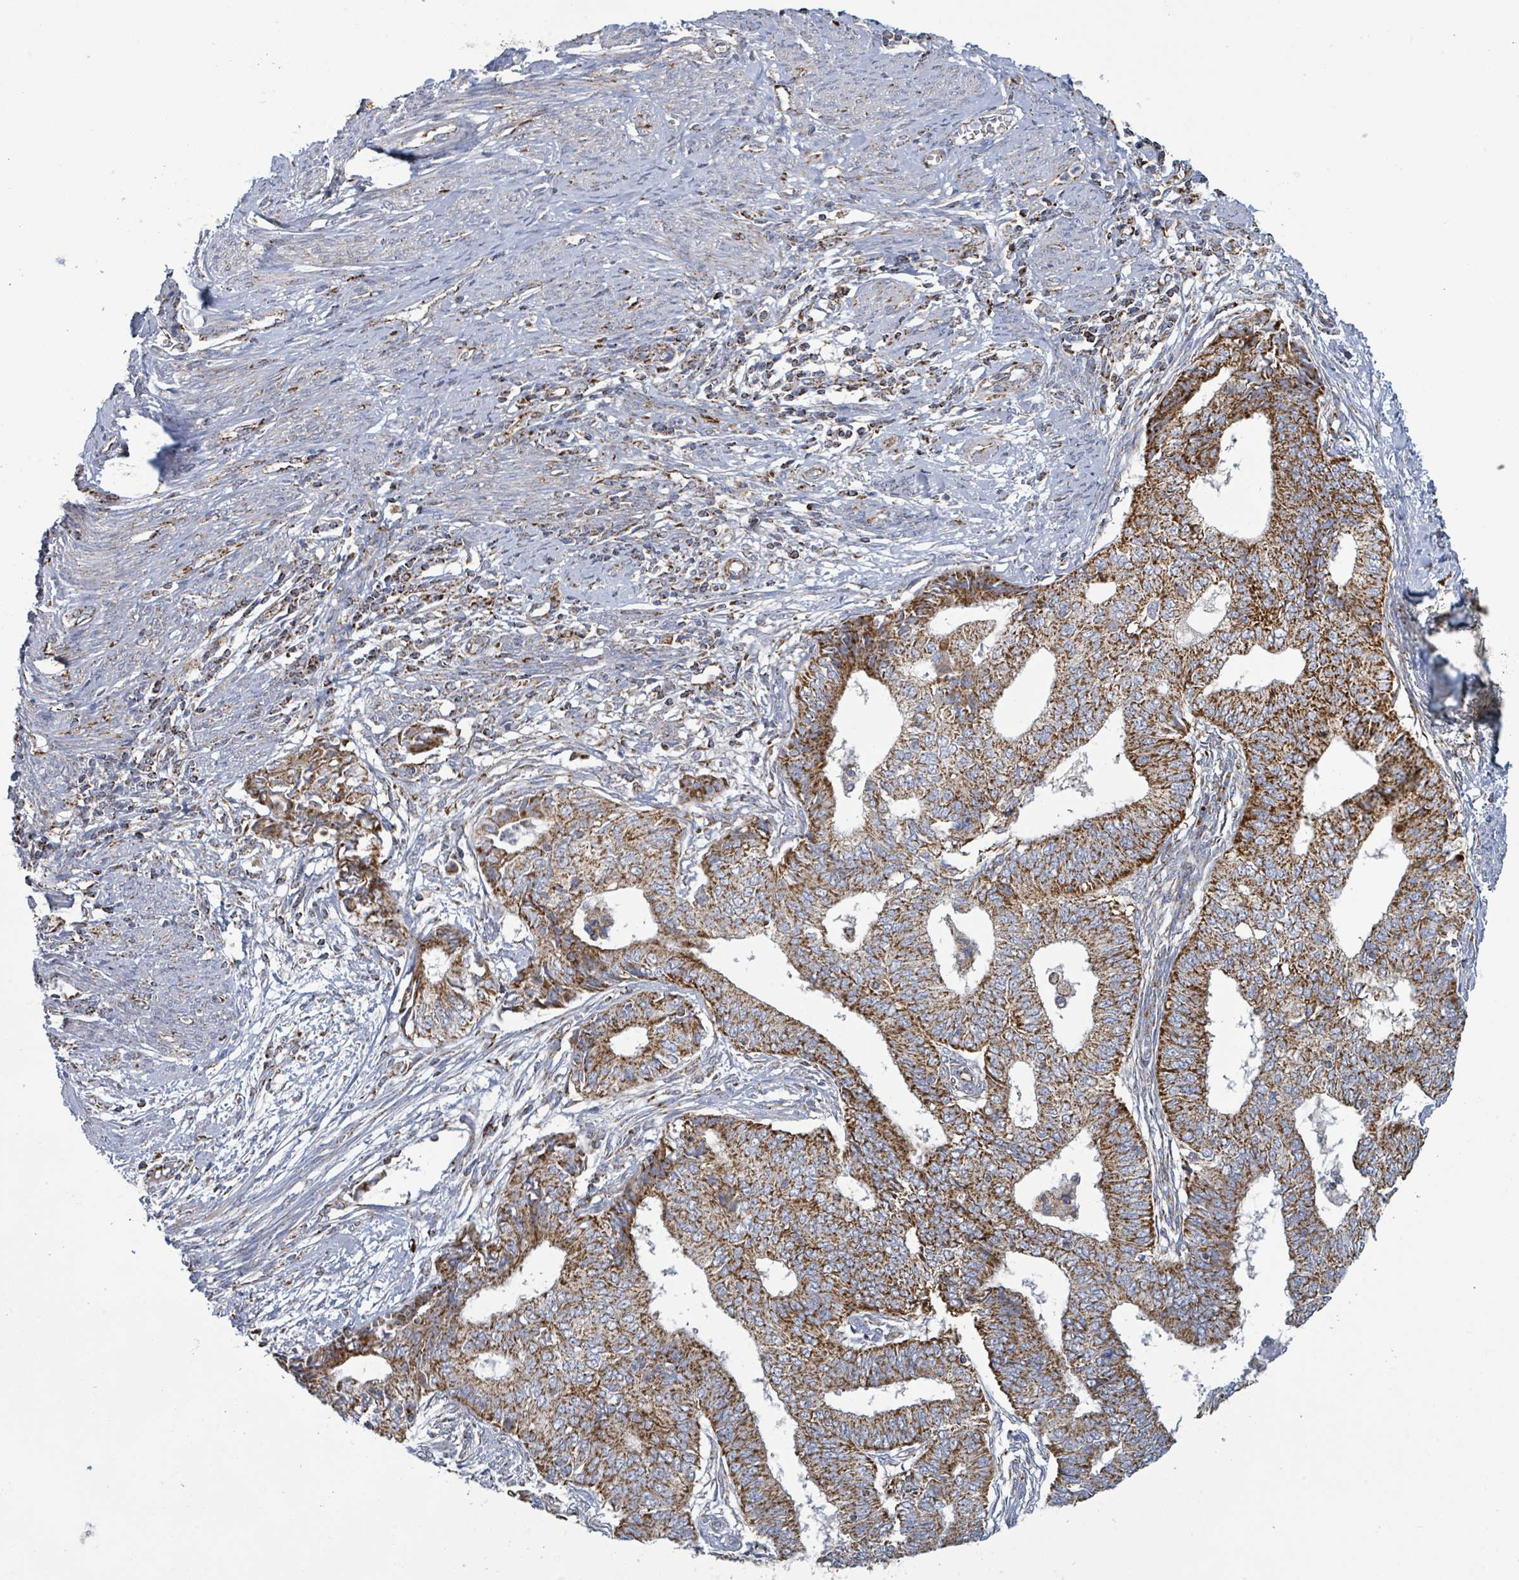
{"staining": {"intensity": "strong", "quantity": ">75%", "location": "cytoplasmic/membranous"}, "tissue": "endometrial cancer", "cell_type": "Tumor cells", "image_type": "cancer", "snomed": [{"axis": "morphology", "description": "Adenocarcinoma, NOS"}, {"axis": "topography", "description": "Endometrium"}], "caption": "Endometrial adenocarcinoma stained with immunohistochemistry (IHC) shows strong cytoplasmic/membranous expression in approximately >75% of tumor cells. (IHC, brightfield microscopy, high magnification).", "gene": "SUCLG2", "patient": {"sex": "female", "age": 62}}